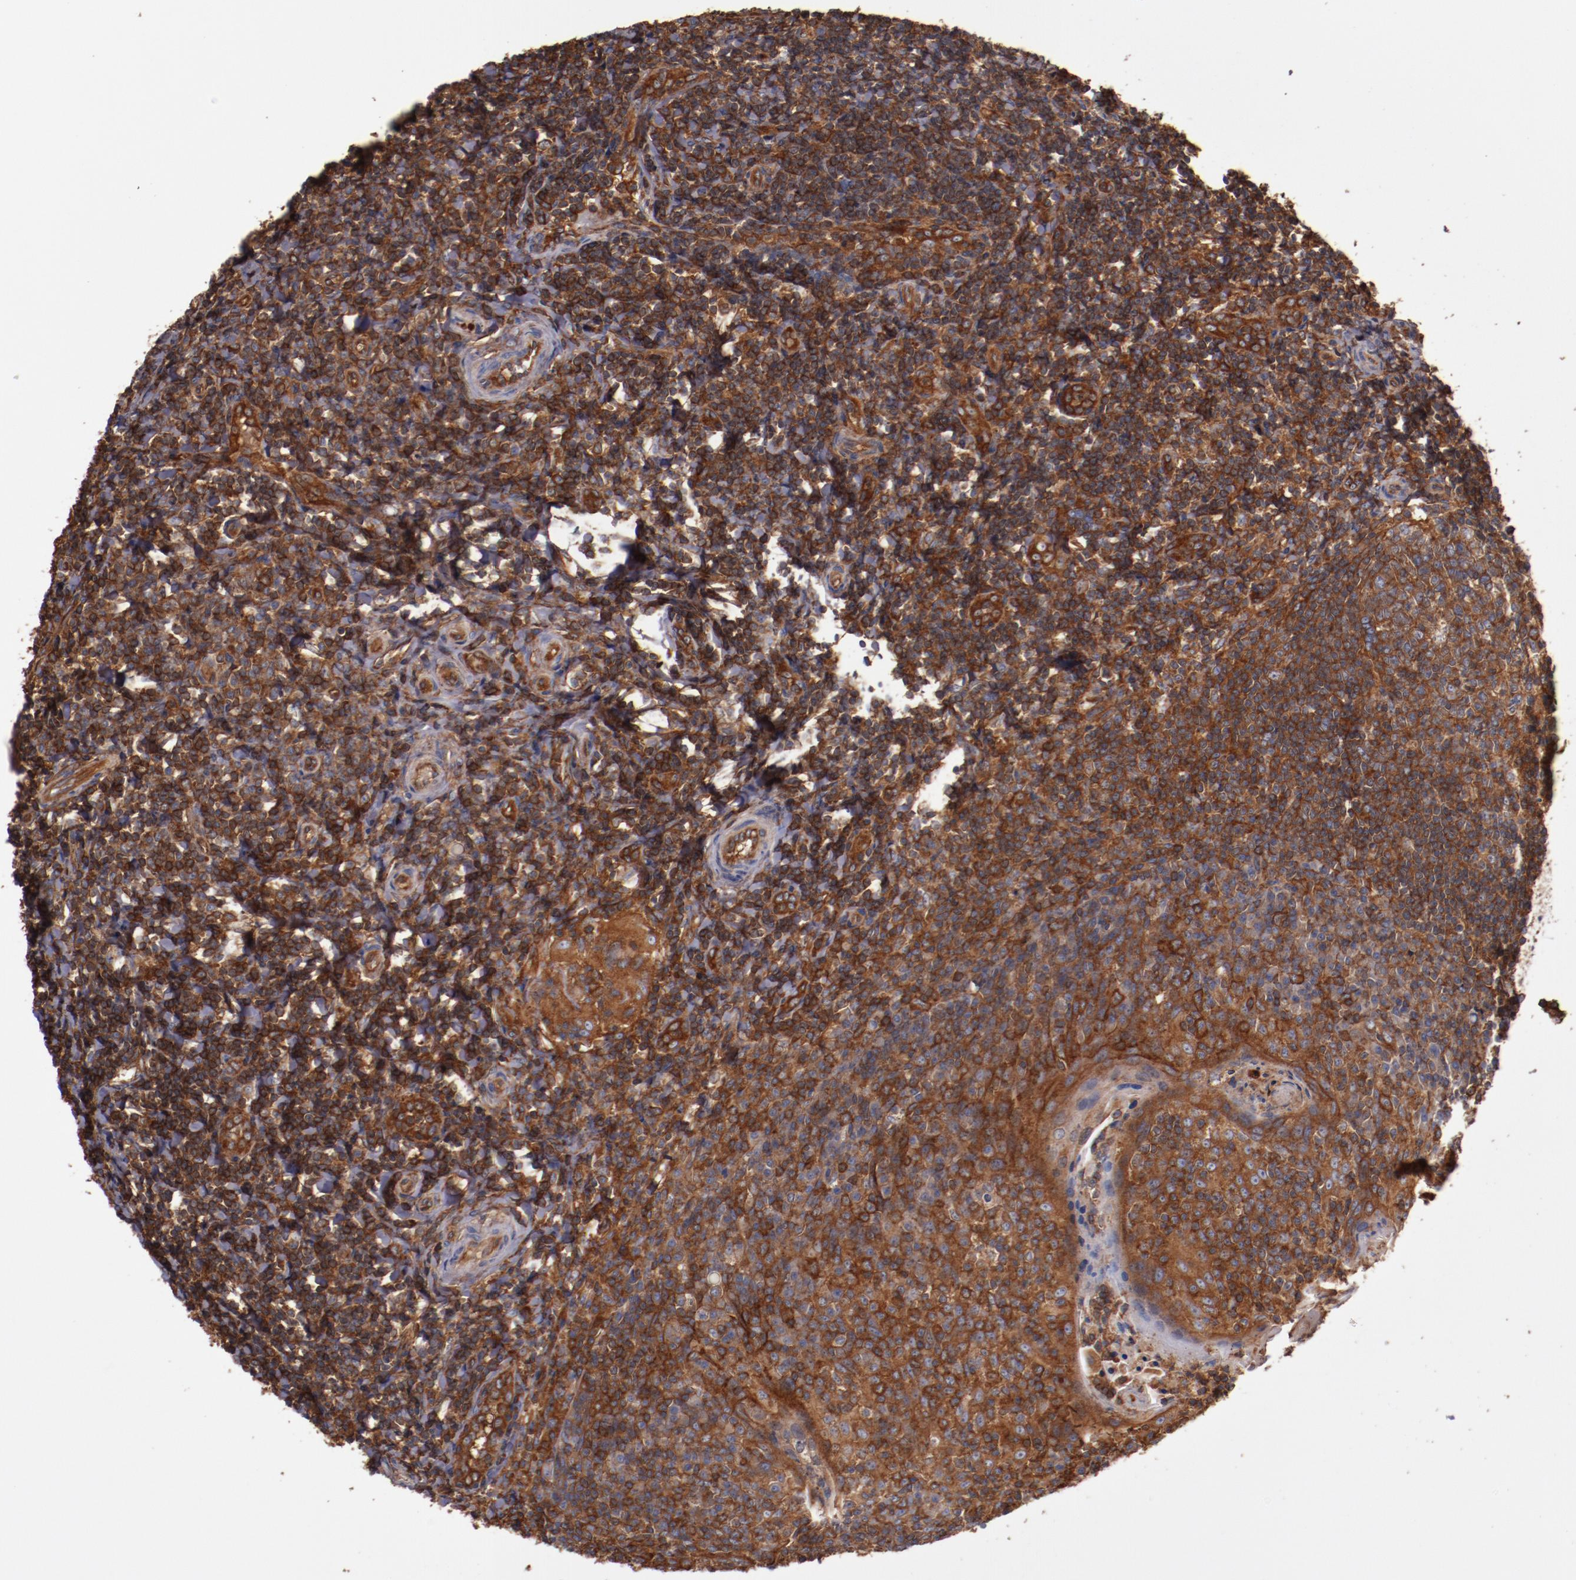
{"staining": {"intensity": "strong", "quantity": ">75%", "location": "cytoplasmic/membranous"}, "tissue": "tonsil", "cell_type": "Germinal center cells", "image_type": "normal", "snomed": [{"axis": "morphology", "description": "Normal tissue, NOS"}, {"axis": "topography", "description": "Tonsil"}], "caption": "Brown immunohistochemical staining in benign human tonsil demonstrates strong cytoplasmic/membranous staining in about >75% of germinal center cells. The protein is shown in brown color, while the nuclei are stained blue.", "gene": "TMOD3", "patient": {"sex": "male", "age": 20}}